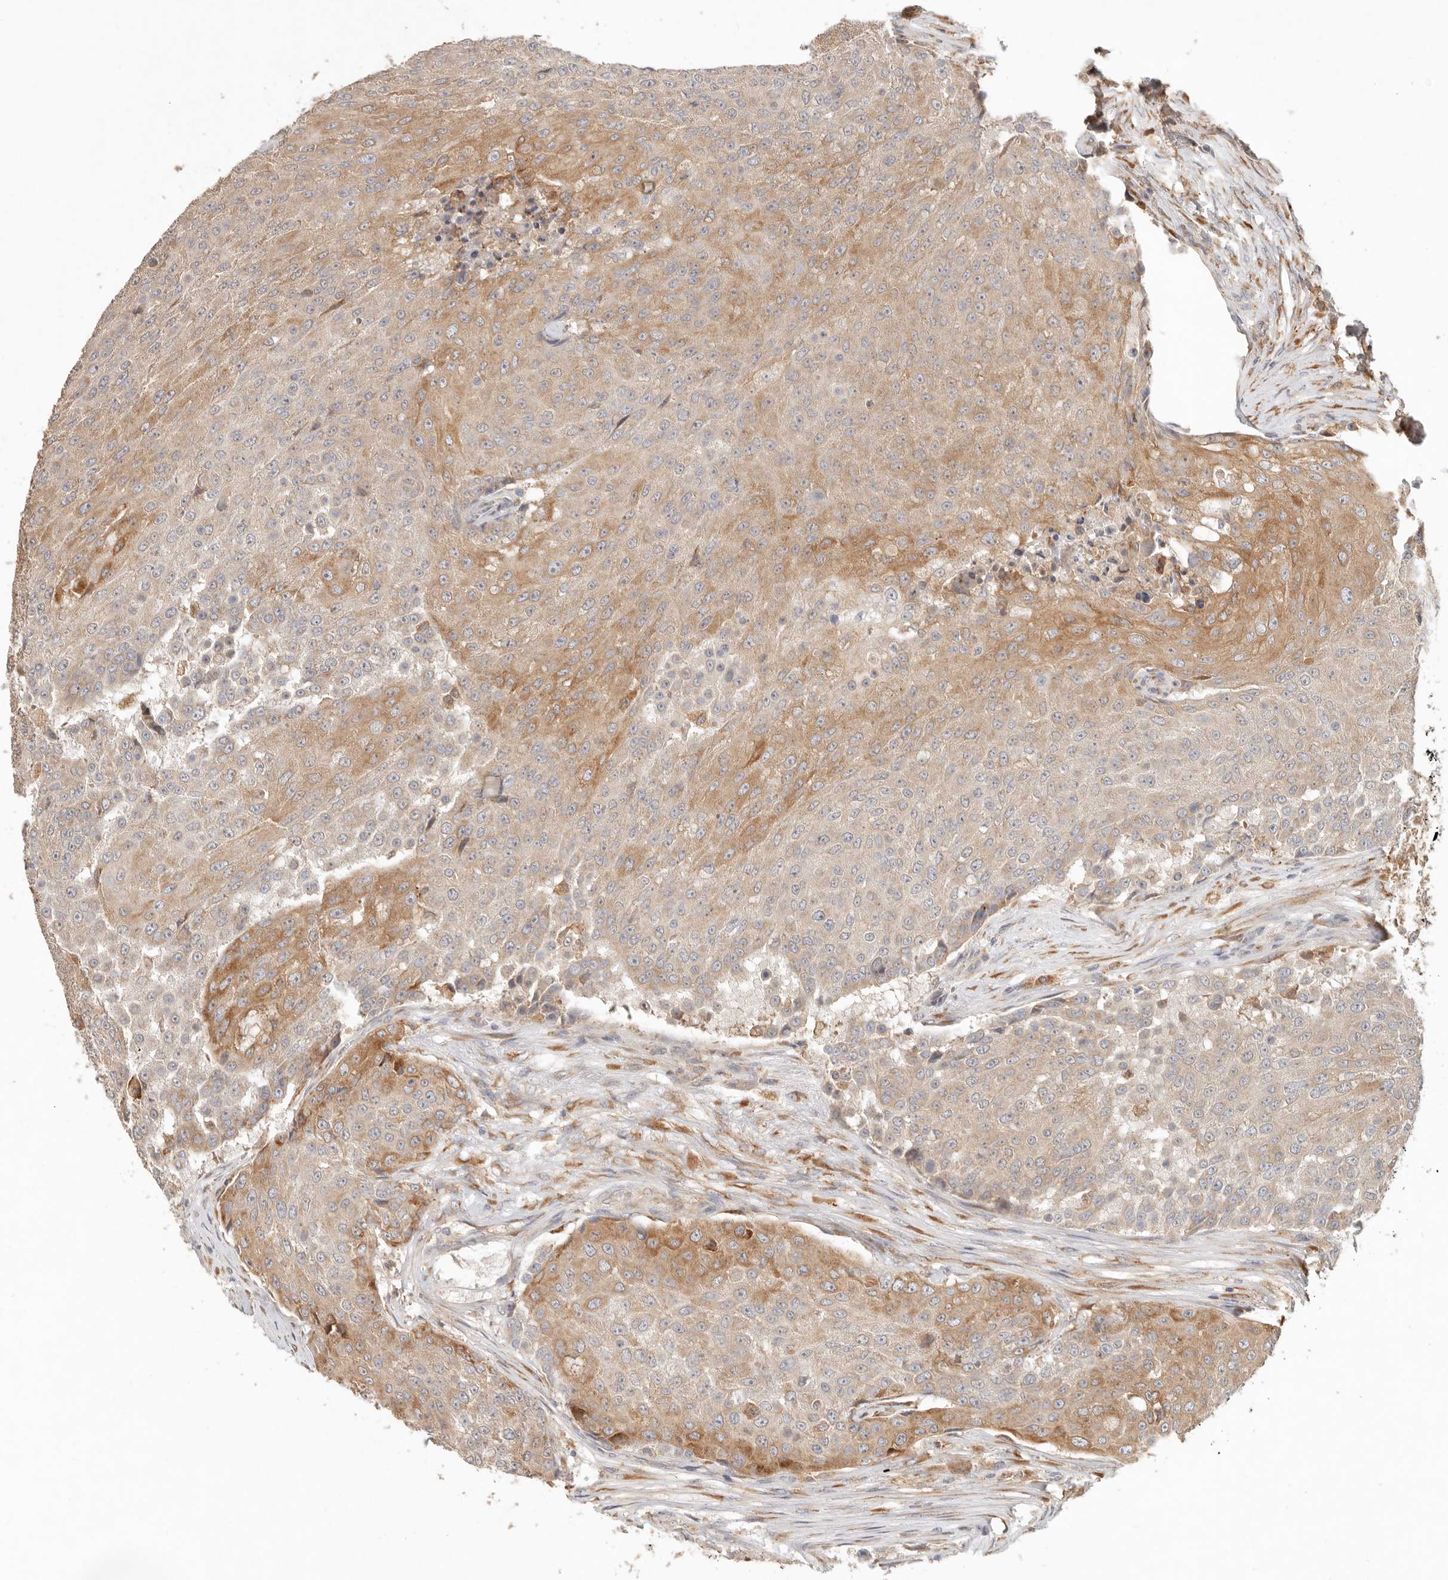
{"staining": {"intensity": "moderate", "quantity": "25%-75%", "location": "cytoplasmic/membranous"}, "tissue": "urothelial cancer", "cell_type": "Tumor cells", "image_type": "cancer", "snomed": [{"axis": "morphology", "description": "Urothelial carcinoma, High grade"}, {"axis": "topography", "description": "Urinary bladder"}], "caption": "Protein expression analysis of human urothelial cancer reveals moderate cytoplasmic/membranous expression in approximately 25%-75% of tumor cells.", "gene": "ARHGEF10L", "patient": {"sex": "female", "age": 63}}